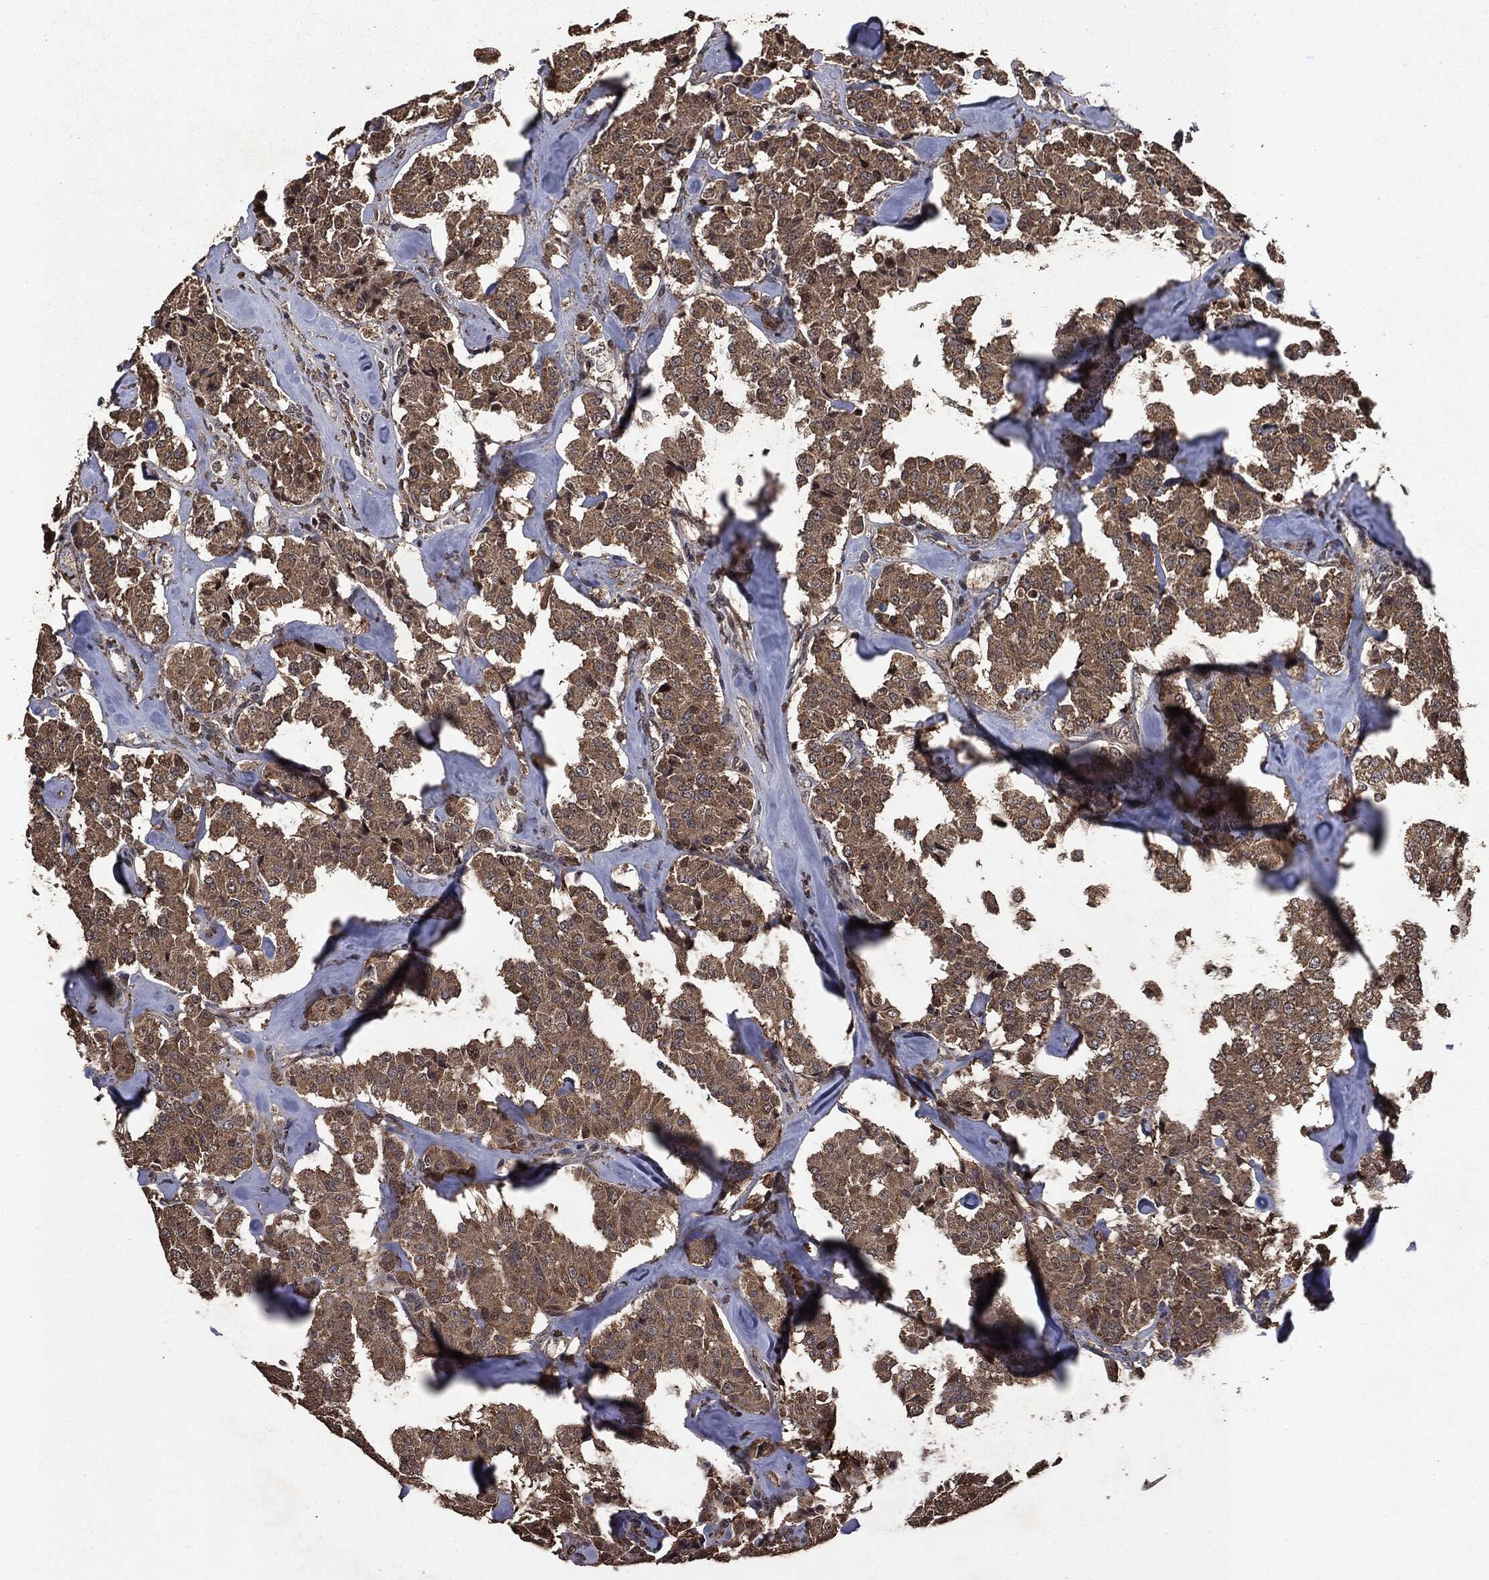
{"staining": {"intensity": "moderate", "quantity": "<25%", "location": "cytoplasmic/membranous,nuclear"}, "tissue": "carcinoid", "cell_type": "Tumor cells", "image_type": "cancer", "snomed": [{"axis": "morphology", "description": "Carcinoid, malignant, NOS"}, {"axis": "topography", "description": "Pancreas"}], "caption": "Immunohistochemistry image of neoplastic tissue: carcinoid (malignant) stained using IHC demonstrates low levels of moderate protein expression localized specifically in the cytoplasmic/membranous and nuclear of tumor cells, appearing as a cytoplasmic/membranous and nuclear brown color.", "gene": "PPP6R2", "patient": {"sex": "male", "age": 41}}